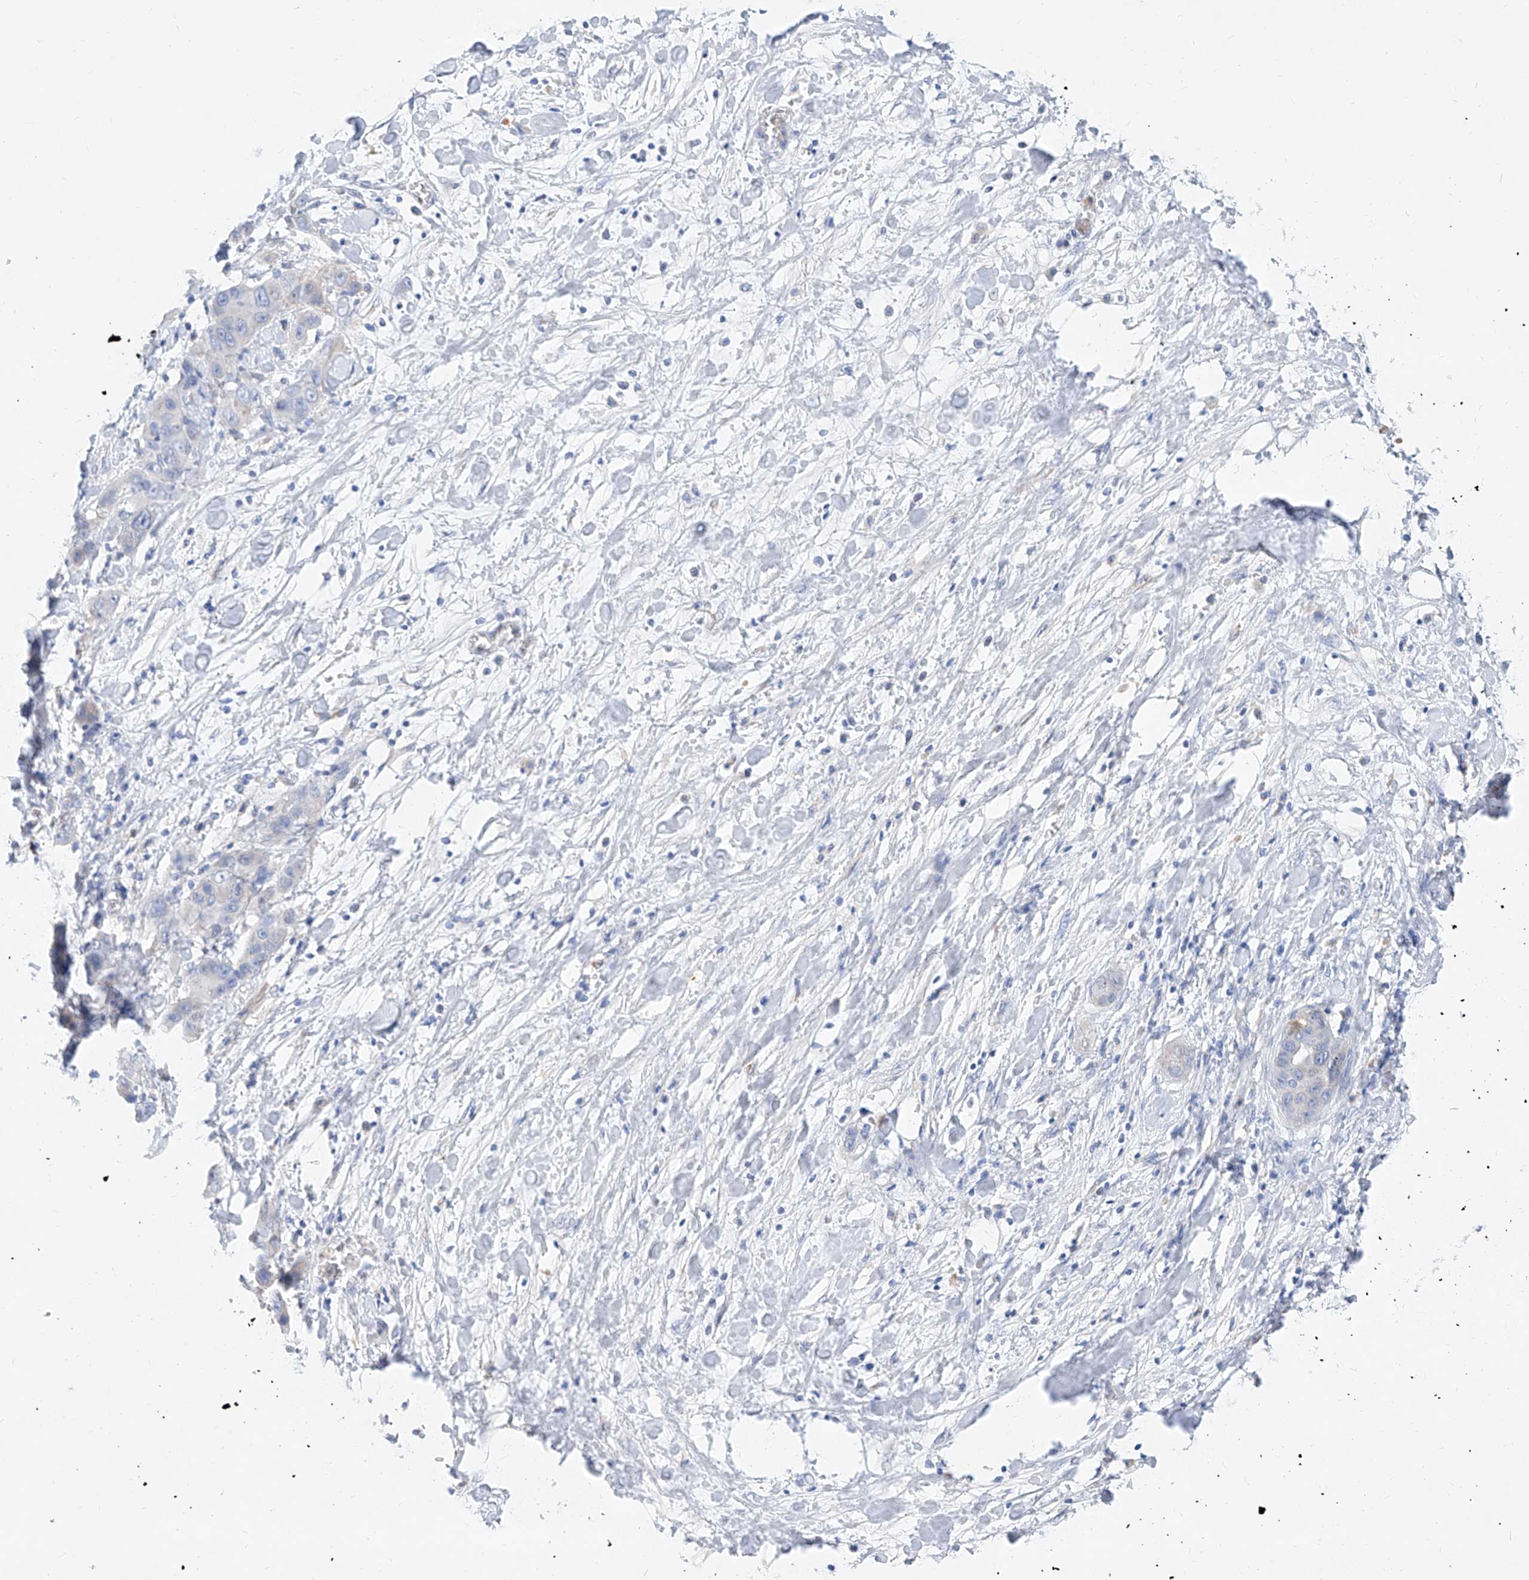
{"staining": {"intensity": "negative", "quantity": "none", "location": "none"}, "tissue": "liver cancer", "cell_type": "Tumor cells", "image_type": "cancer", "snomed": [{"axis": "morphology", "description": "Cholangiocarcinoma"}, {"axis": "topography", "description": "Liver"}], "caption": "Tumor cells are negative for brown protein staining in liver cancer.", "gene": "SLC25A29", "patient": {"sex": "female", "age": 52}}